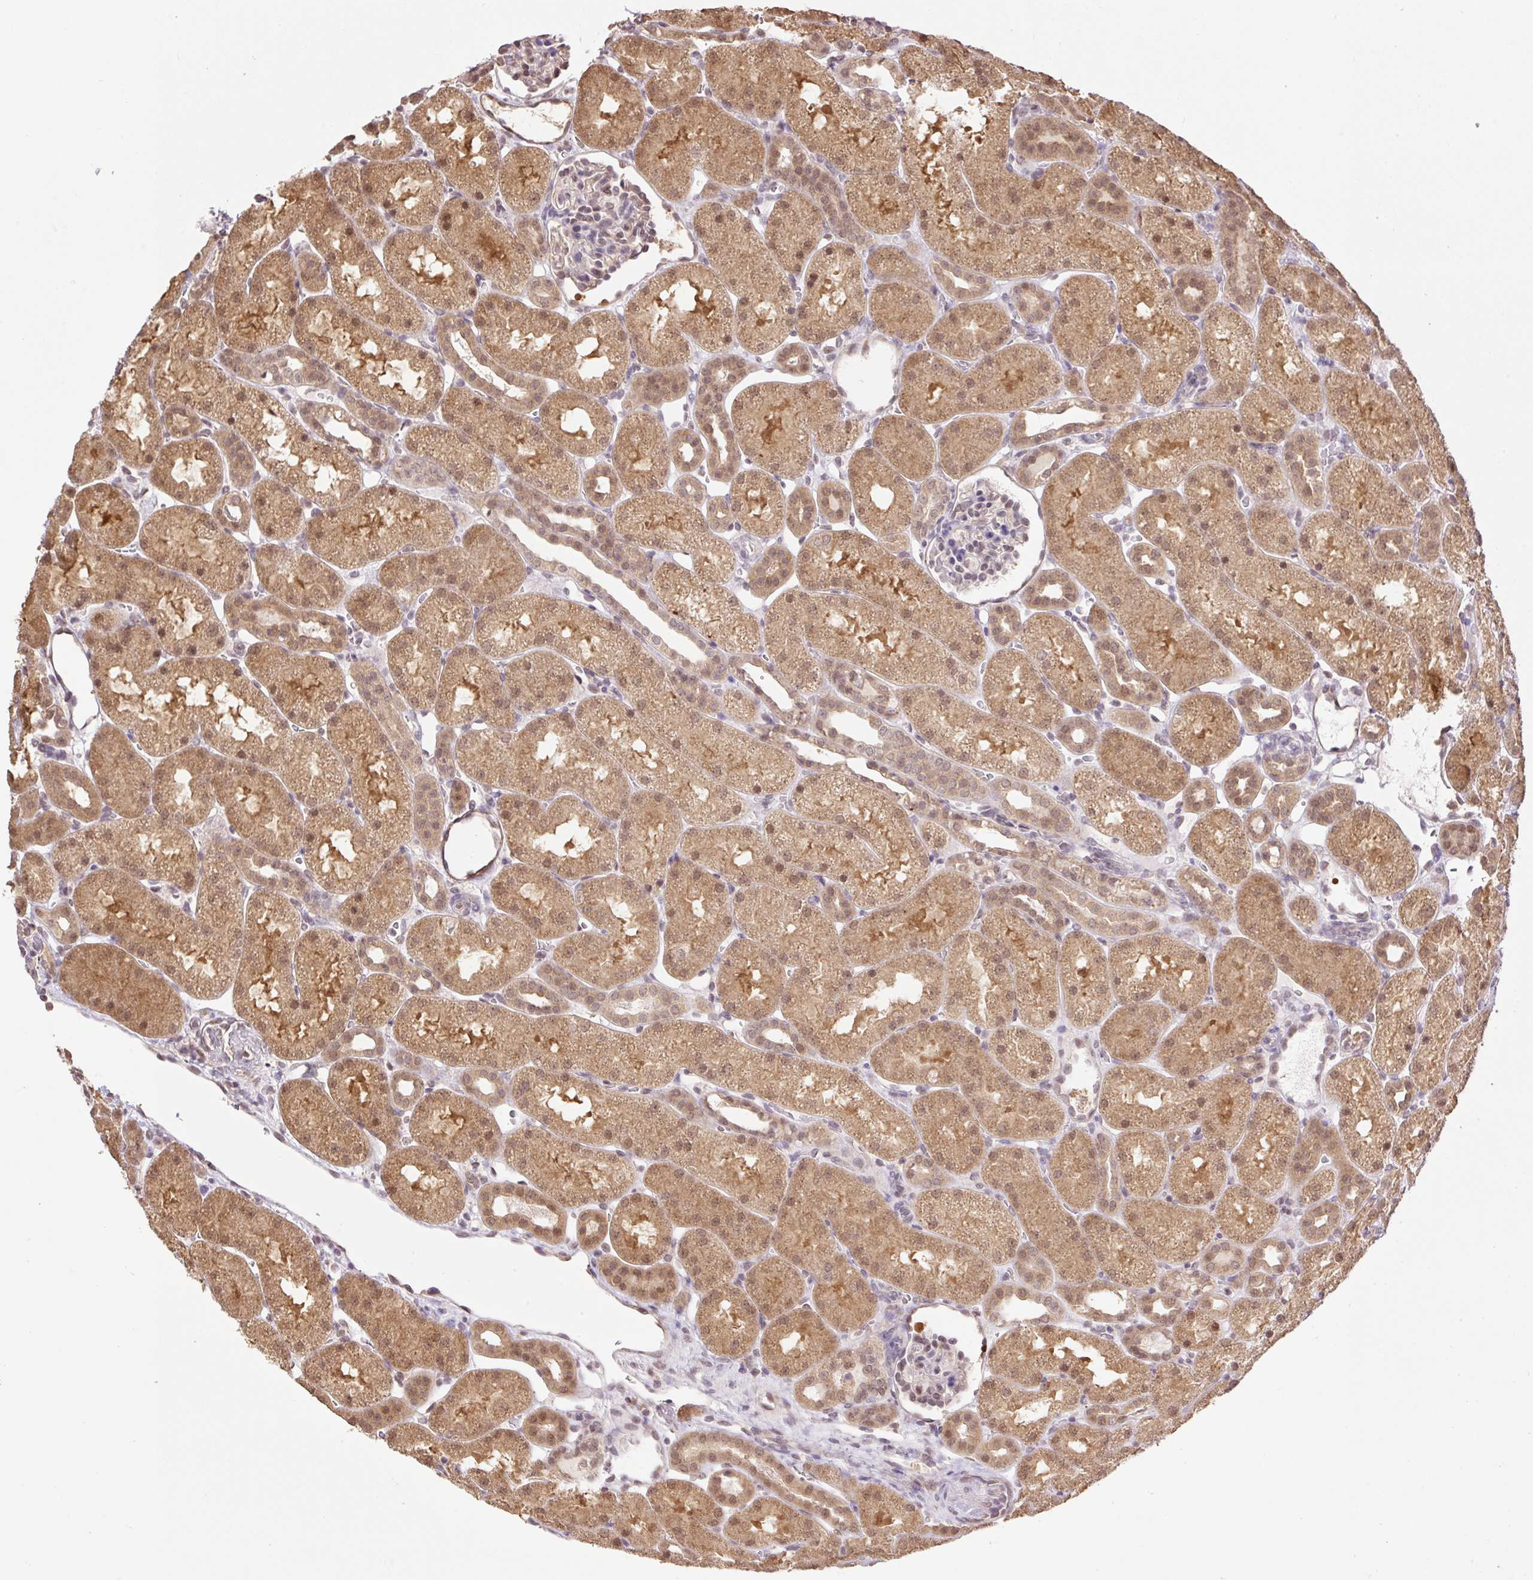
{"staining": {"intensity": "moderate", "quantity": "<25%", "location": "cytoplasmic/membranous,nuclear"}, "tissue": "kidney", "cell_type": "Cells in glomeruli", "image_type": "normal", "snomed": [{"axis": "morphology", "description": "Normal tissue, NOS"}, {"axis": "topography", "description": "Kidney"}], "caption": "High-magnification brightfield microscopy of normal kidney stained with DAB (3,3'-diaminobenzidine) (brown) and counterstained with hematoxylin (blue). cells in glomeruli exhibit moderate cytoplasmic/membranous,nuclear staining is present in approximately<25% of cells.", "gene": "VPS25", "patient": {"sex": "male", "age": 2}}